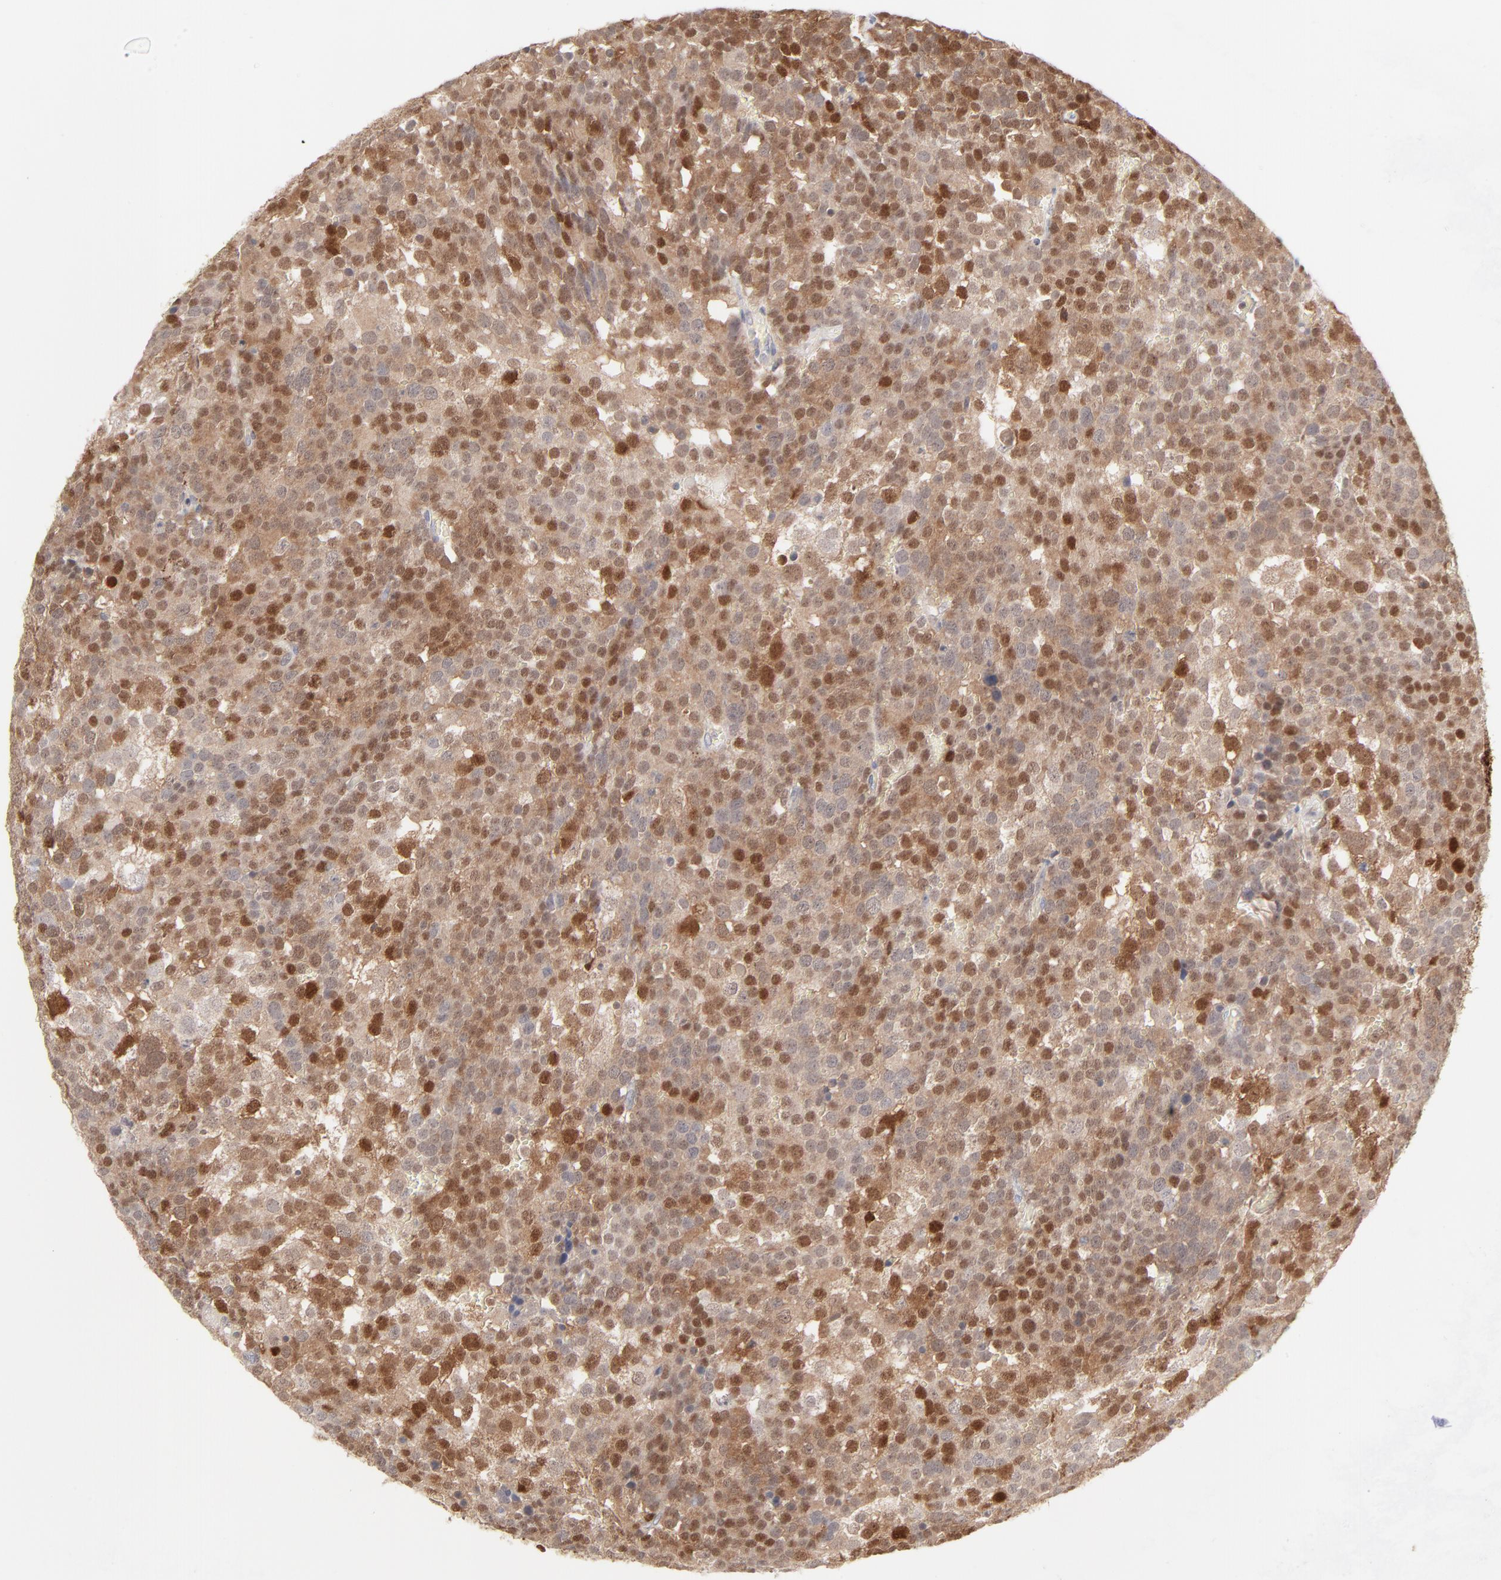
{"staining": {"intensity": "moderate", "quantity": "25%-75%", "location": "nuclear"}, "tissue": "testis cancer", "cell_type": "Tumor cells", "image_type": "cancer", "snomed": [{"axis": "morphology", "description": "Seminoma, NOS"}, {"axis": "topography", "description": "Testis"}], "caption": "IHC photomicrograph of neoplastic tissue: human testis seminoma stained using immunohistochemistry (IHC) exhibits medium levels of moderate protein expression localized specifically in the nuclear of tumor cells, appearing as a nuclear brown color.", "gene": "CDK6", "patient": {"sex": "male", "age": 71}}